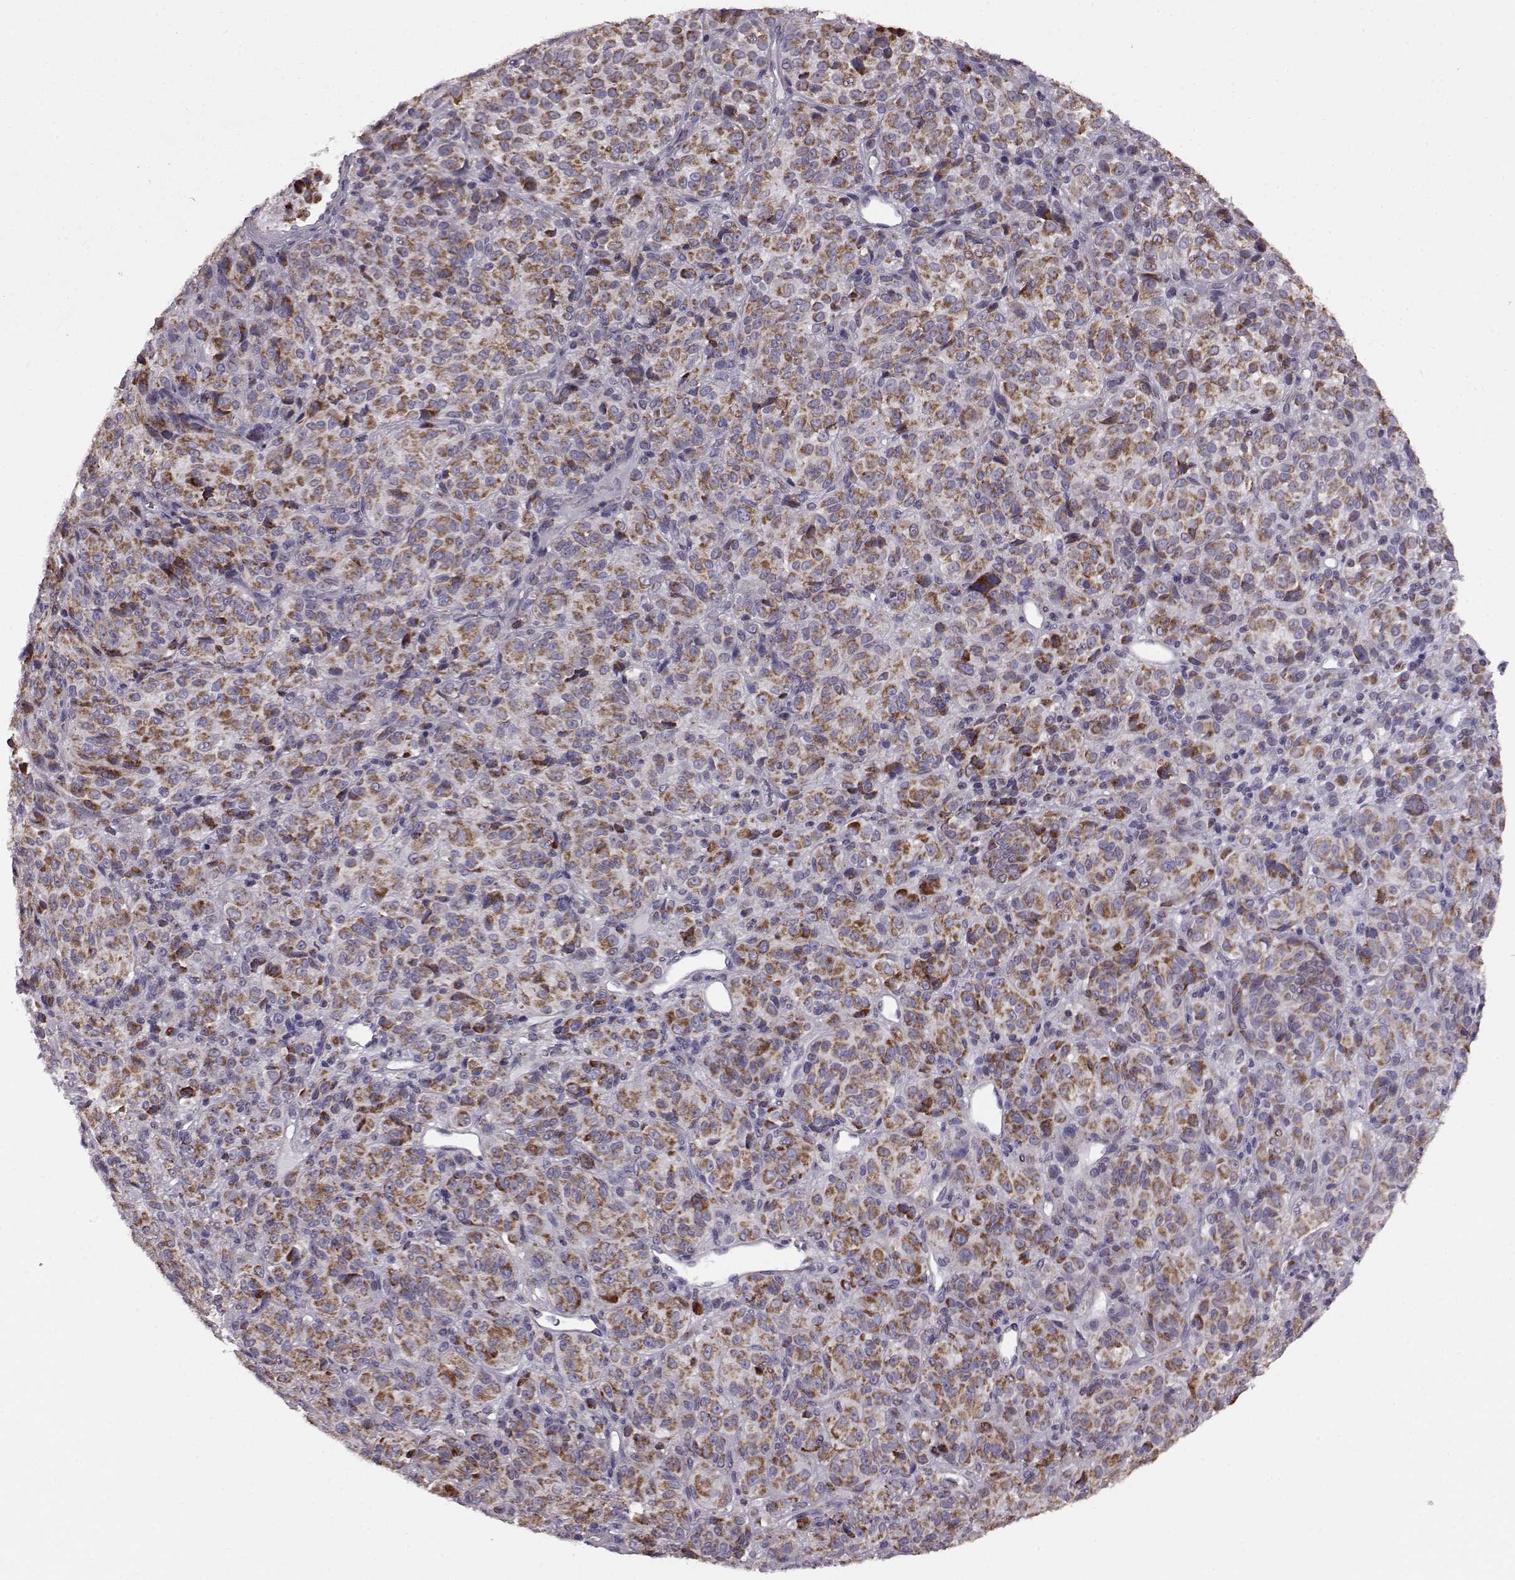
{"staining": {"intensity": "moderate", "quantity": ">75%", "location": "cytoplasmic/membranous"}, "tissue": "melanoma", "cell_type": "Tumor cells", "image_type": "cancer", "snomed": [{"axis": "morphology", "description": "Malignant melanoma, Metastatic site"}, {"axis": "topography", "description": "Brain"}], "caption": "Malignant melanoma (metastatic site) was stained to show a protein in brown. There is medium levels of moderate cytoplasmic/membranous expression in approximately >75% of tumor cells.", "gene": "FAM8A1", "patient": {"sex": "female", "age": 56}}